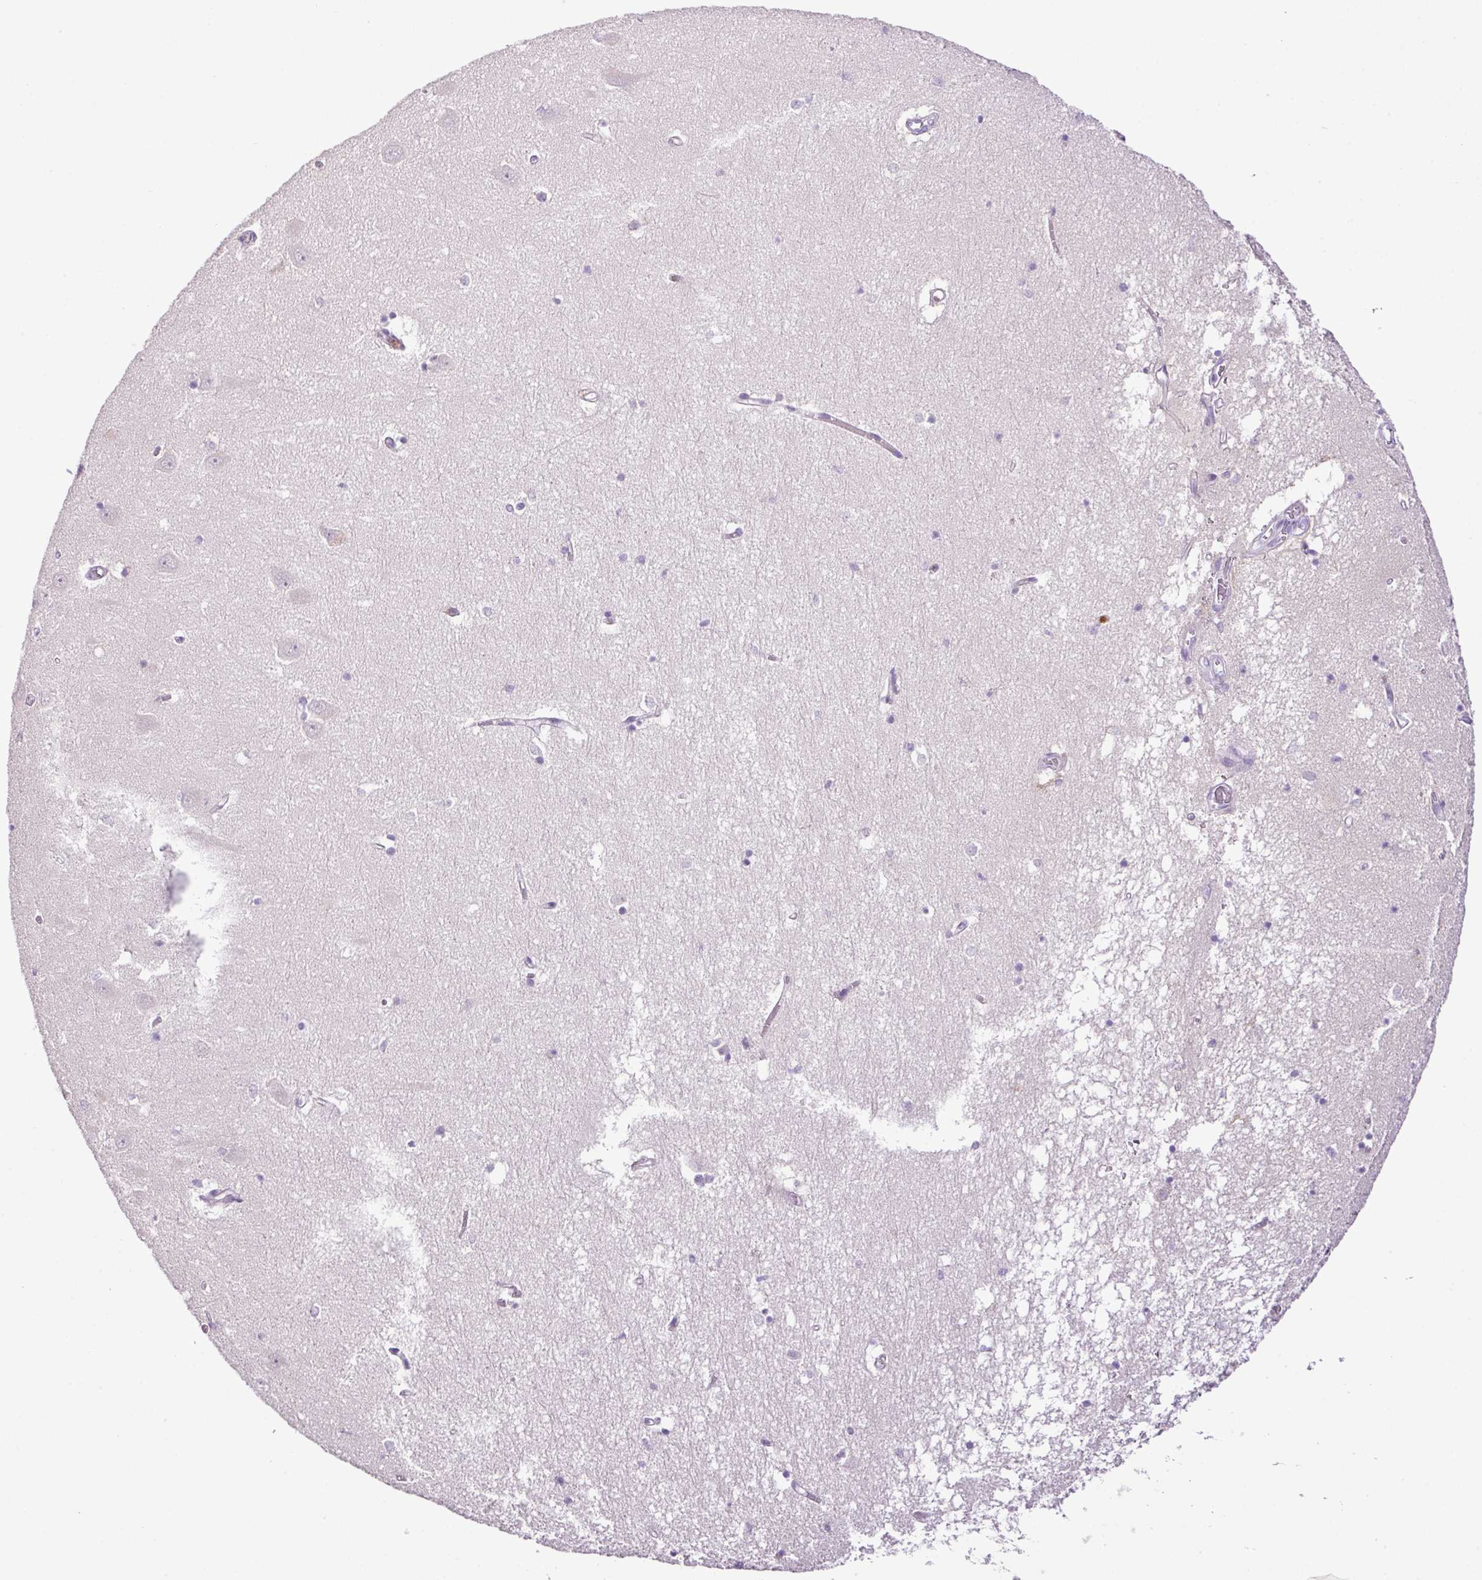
{"staining": {"intensity": "negative", "quantity": "none", "location": "none"}, "tissue": "hippocampus", "cell_type": "Glial cells", "image_type": "normal", "snomed": [{"axis": "morphology", "description": "Normal tissue, NOS"}, {"axis": "topography", "description": "Hippocampus"}], "caption": "Immunohistochemical staining of normal human hippocampus reveals no significant staining in glial cells. (DAB immunohistochemistry, high magnification).", "gene": "HTR3E", "patient": {"sex": "male", "age": 70}}